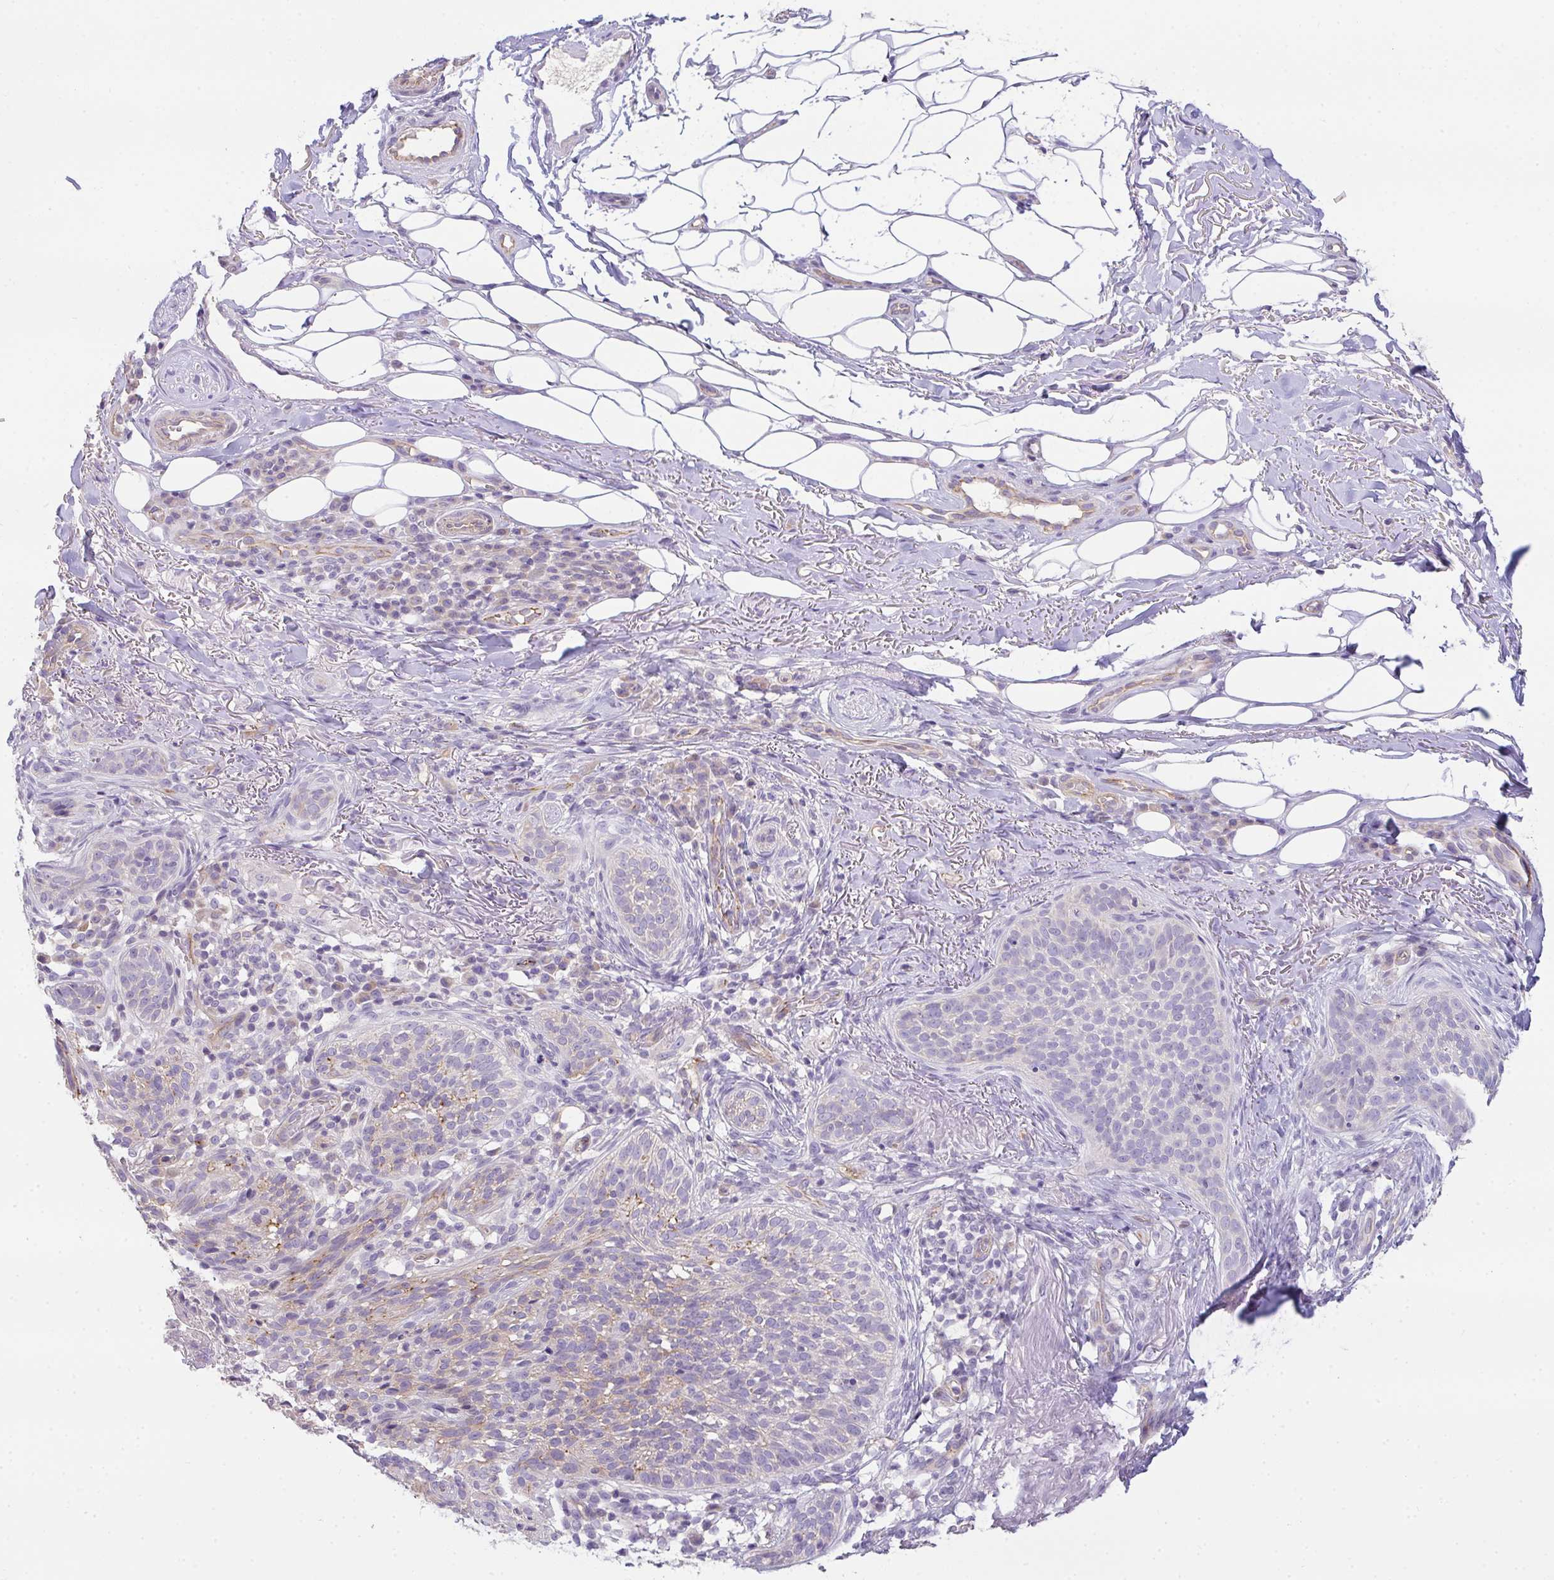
{"staining": {"intensity": "negative", "quantity": "none", "location": "none"}, "tissue": "skin cancer", "cell_type": "Tumor cells", "image_type": "cancer", "snomed": [{"axis": "morphology", "description": "Basal cell carcinoma"}, {"axis": "topography", "description": "Skin"}, {"axis": "topography", "description": "Skin of head"}], "caption": "This photomicrograph is of skin cancer stained with immunohistochemistry (IHC) to label a protein in brown with the nuclei are counter-stained blue. There is no positivity in tumor cells. (Immunohistochemistry (ihc), brightfield microscopy, high magnification).", "gene": "FILIP1", "patient": {"sex": "male", "age": 62}}